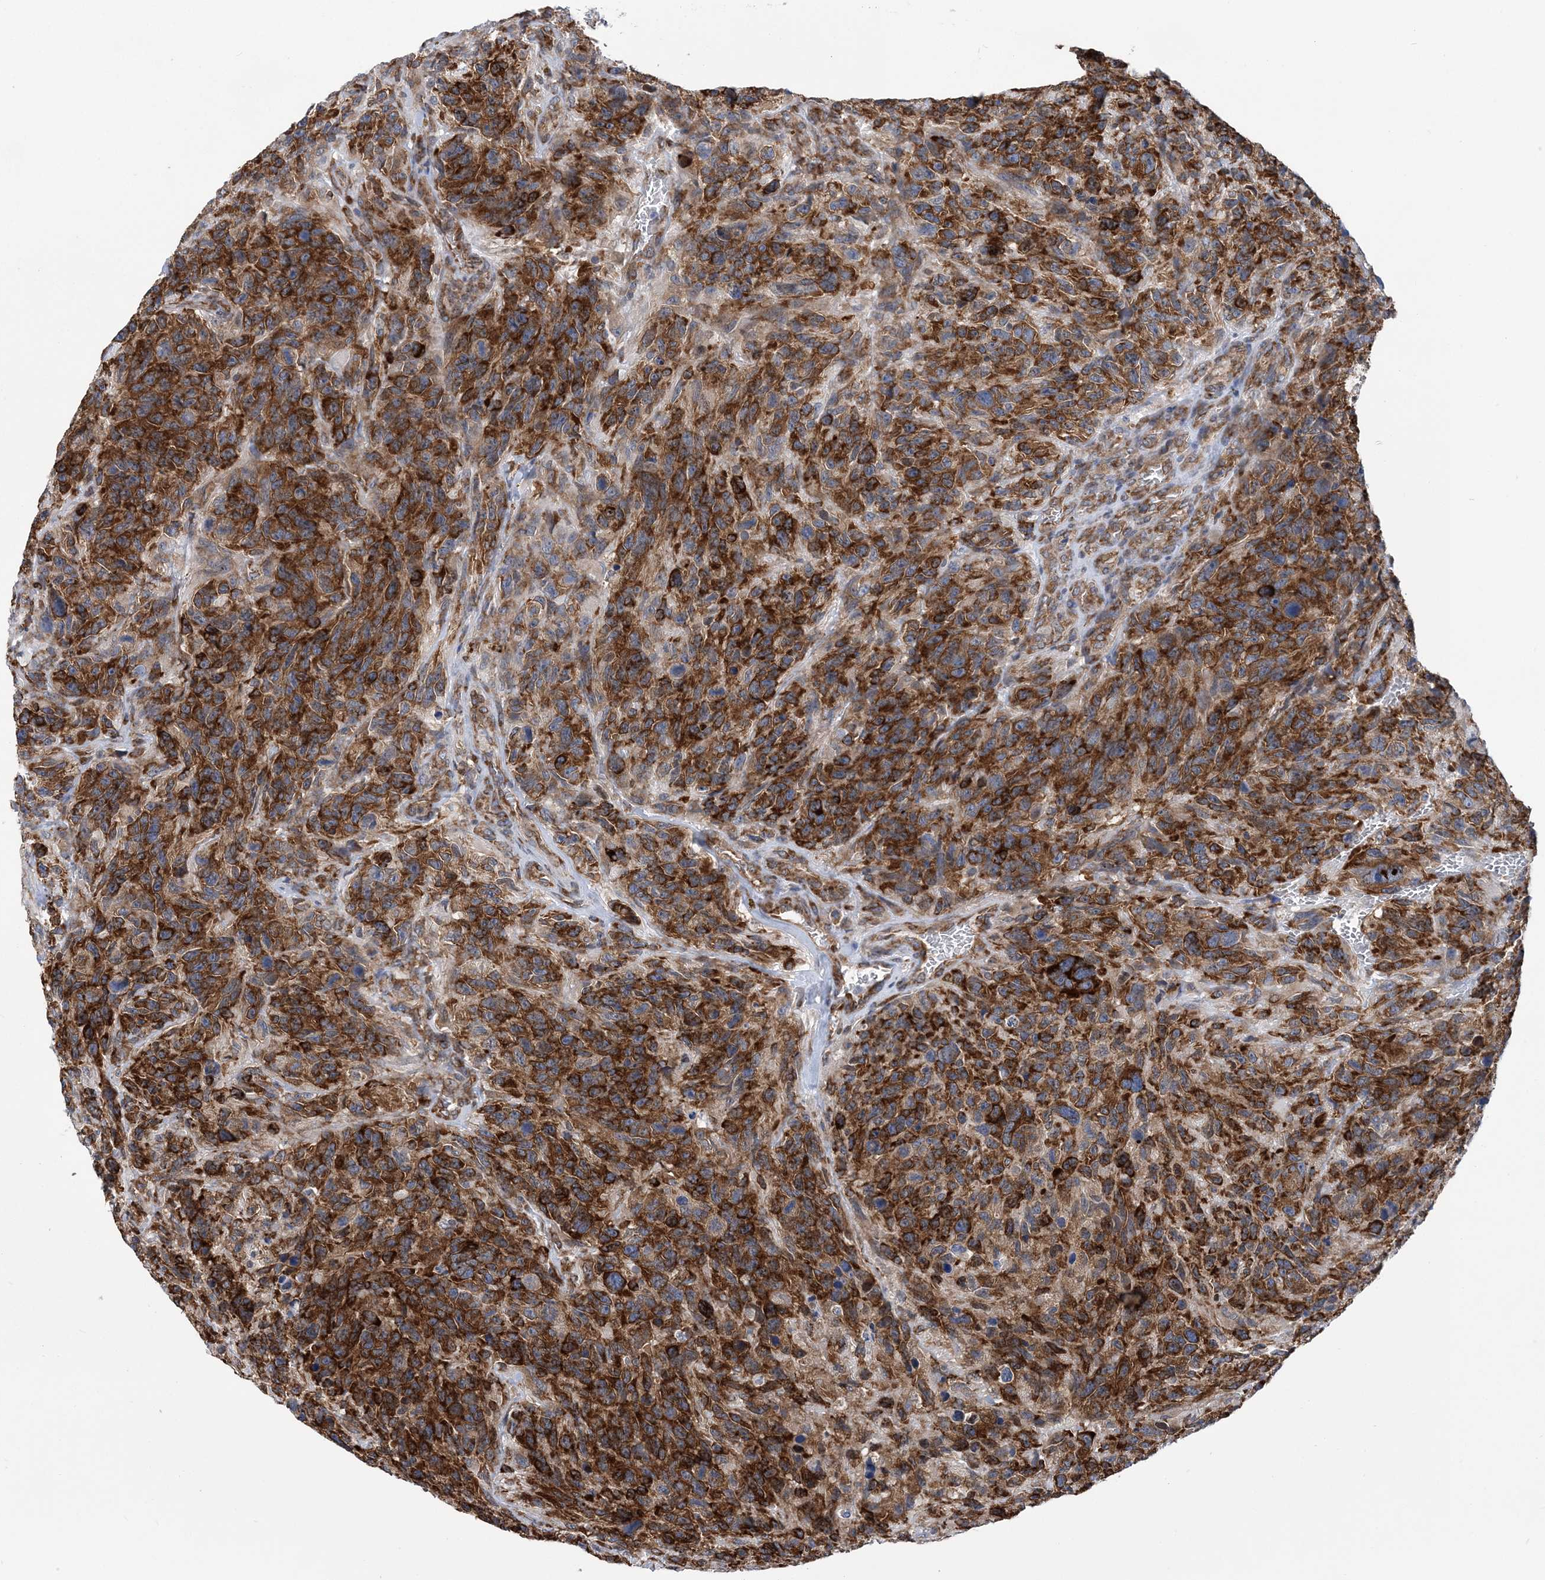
{"staining": {"intensity": "strong", "quantity": ">75%", "location": "cytoplasmic/membranous"}, "tissue": "glioma", "cell_type": "Tumor cells", "image_type": "cancer", "snomed": [{"axis": "morphology", "description": "Glioma, malignant, High grade"}, {"axis": "topography", "description": "Brain"}], "caption": "This photomicrograph exhibits IHC staining of human glioma, with high strong cytoplasmic/membranous positivity in about >75% of tumor cells.", "gene": "PHF1", "patient": {"sex": "male", "age": 69}}